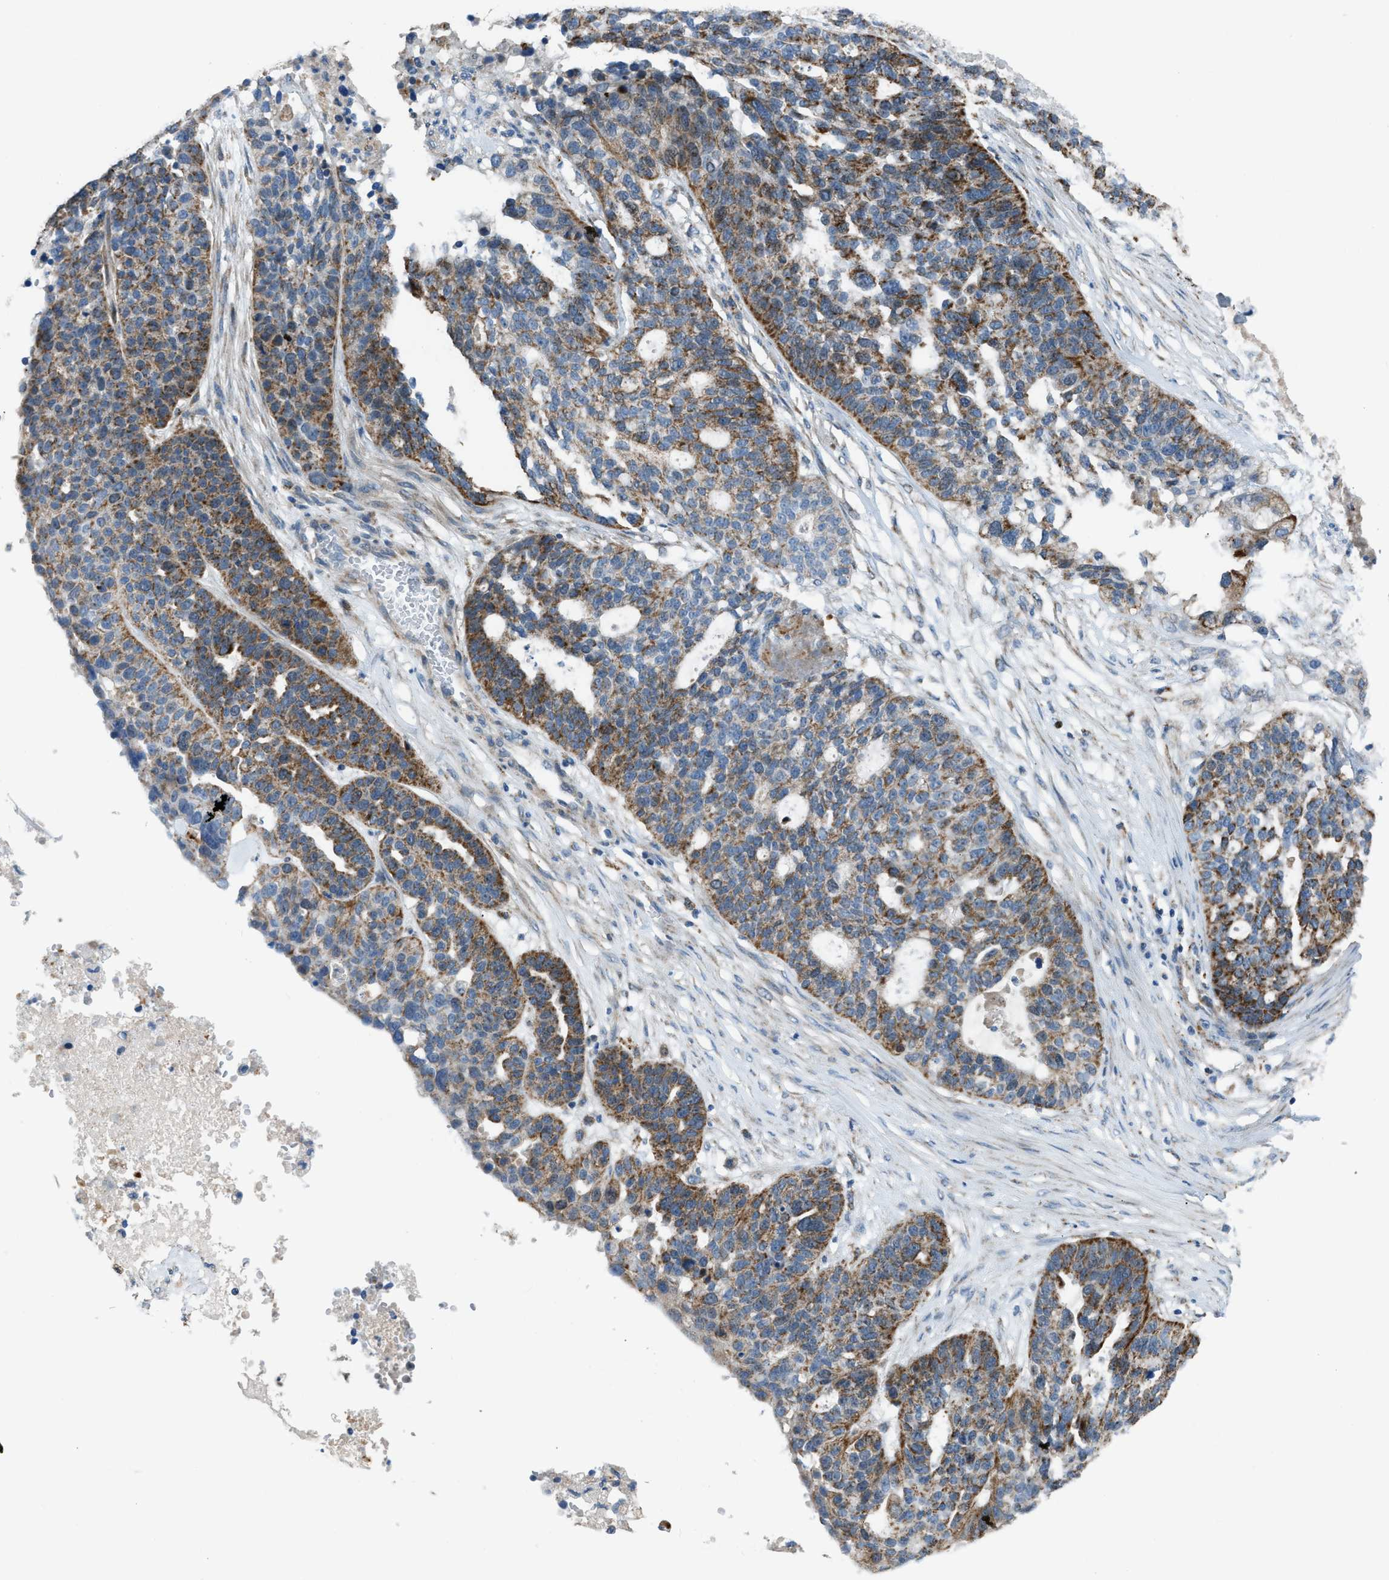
{"staining": {"intensity": "moderate", "quantity": ">75%", "location": "cytoplasmic/membranous"}, "tissue": "ovarian cancer", "cell_type": "Tumor cells", "image_type": "cancer", "snomed": [{"axis": "morphology", "description": "Cystadenocarcinoma, serous, NOS"}, {"axis": "topography", "description": "Ovary"}], "caption": "A histopathology image showing moderate cytoplasmic/membranous staining in approximately >75% of tumor cells in ovarian cancer, as visualized by brown immunohistochemical staining.", "gene": "SMIM20", "patient": {"sex": "female", "age": 59}}